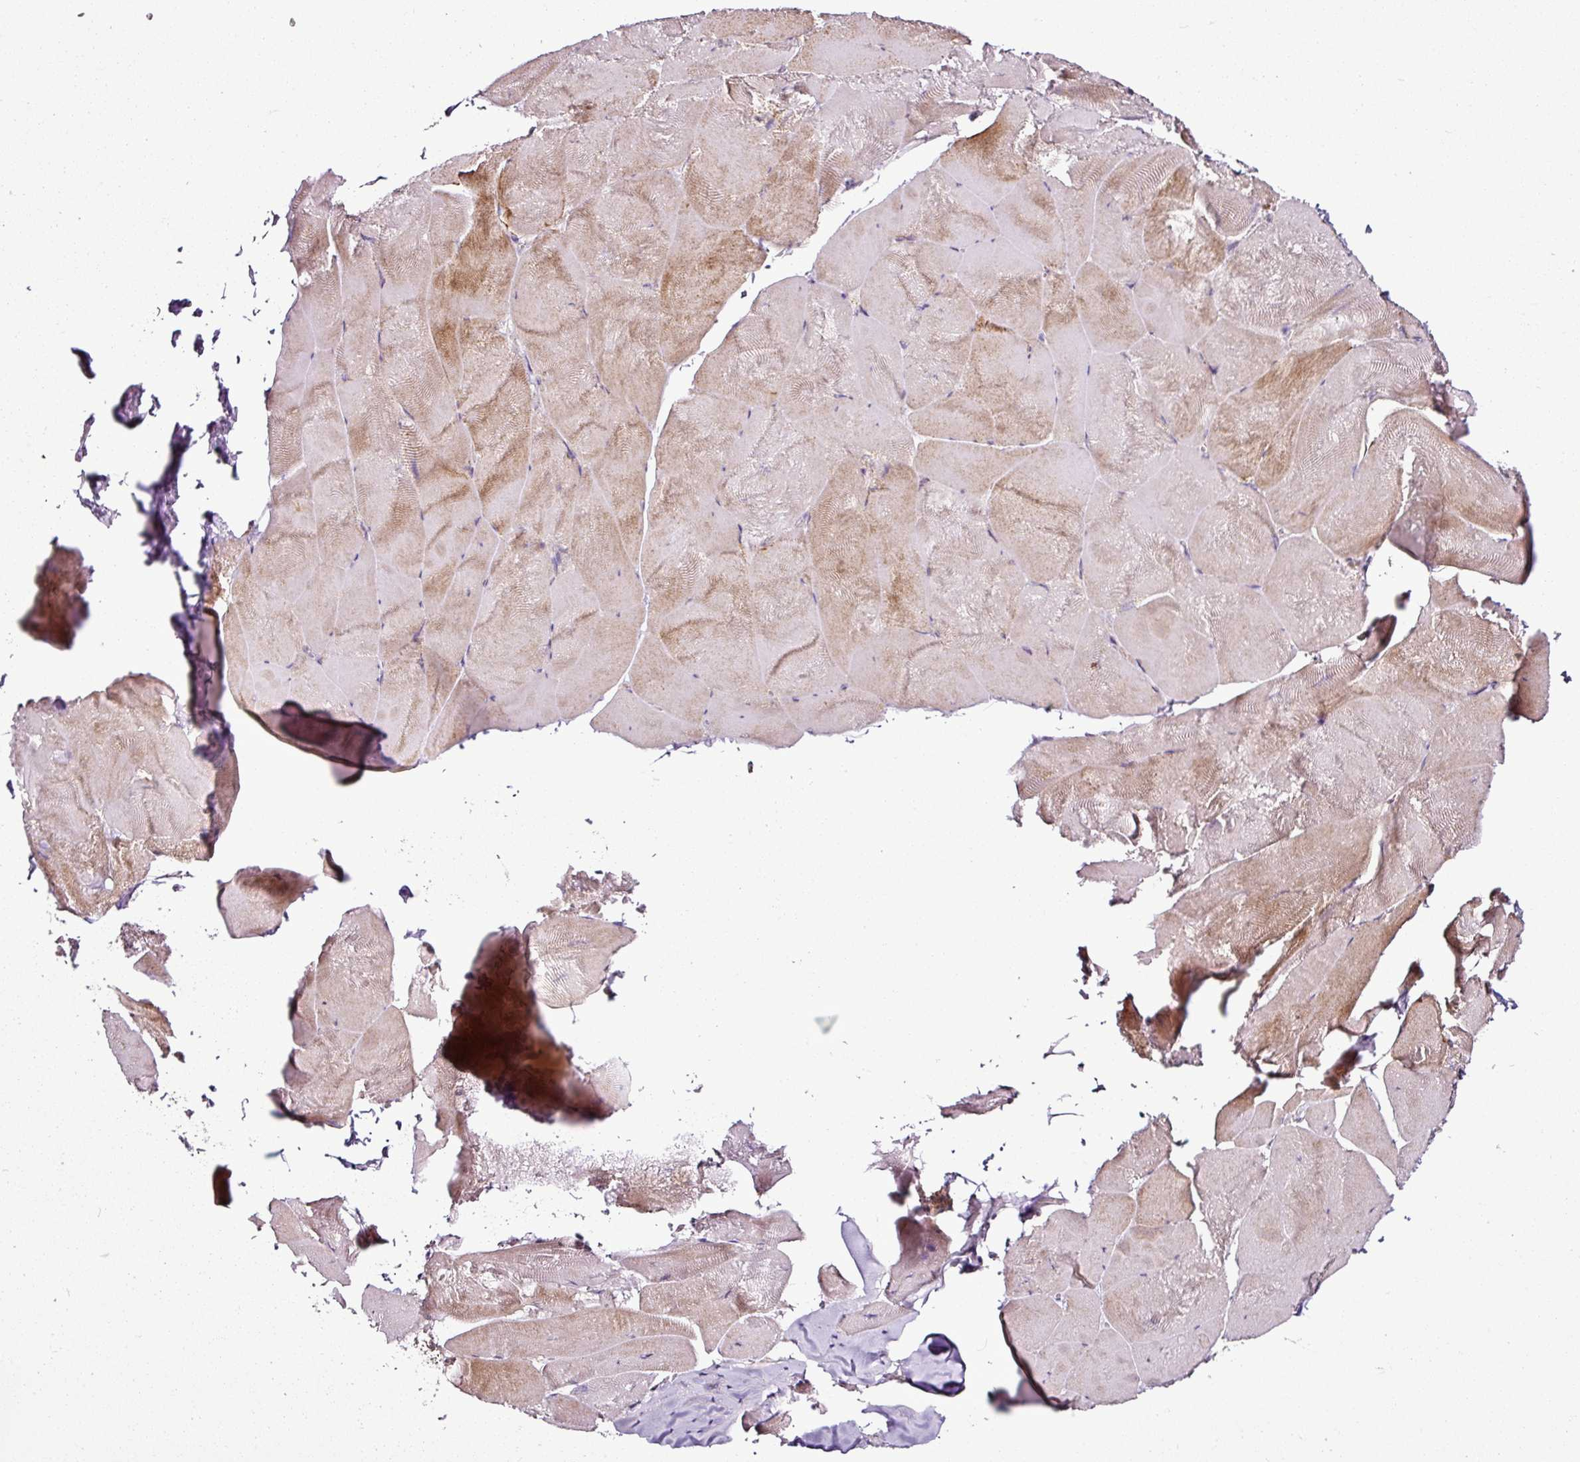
{"staining": {"intensity": "moderate", "quantity": "25%-75%", "location": "cytoplasmic/membranous"}, "tissue": "skeletal muscle", "cell_type": "Myocytes", "image_type": "normal", "snomed": [{"axis": "morphology", "description": "Normal tissue, NOS"}, {"axis": "topography", "description": "Skeletal muscle"}], "caption": "Myocytes demonstrate moderate cytoplasmic/membranous positivity in approximately 25%-75% of cells in unremarkable skeletal muscle.", "gene": "DPAGT1", "patient": {"sex": "female", "age": 64}}